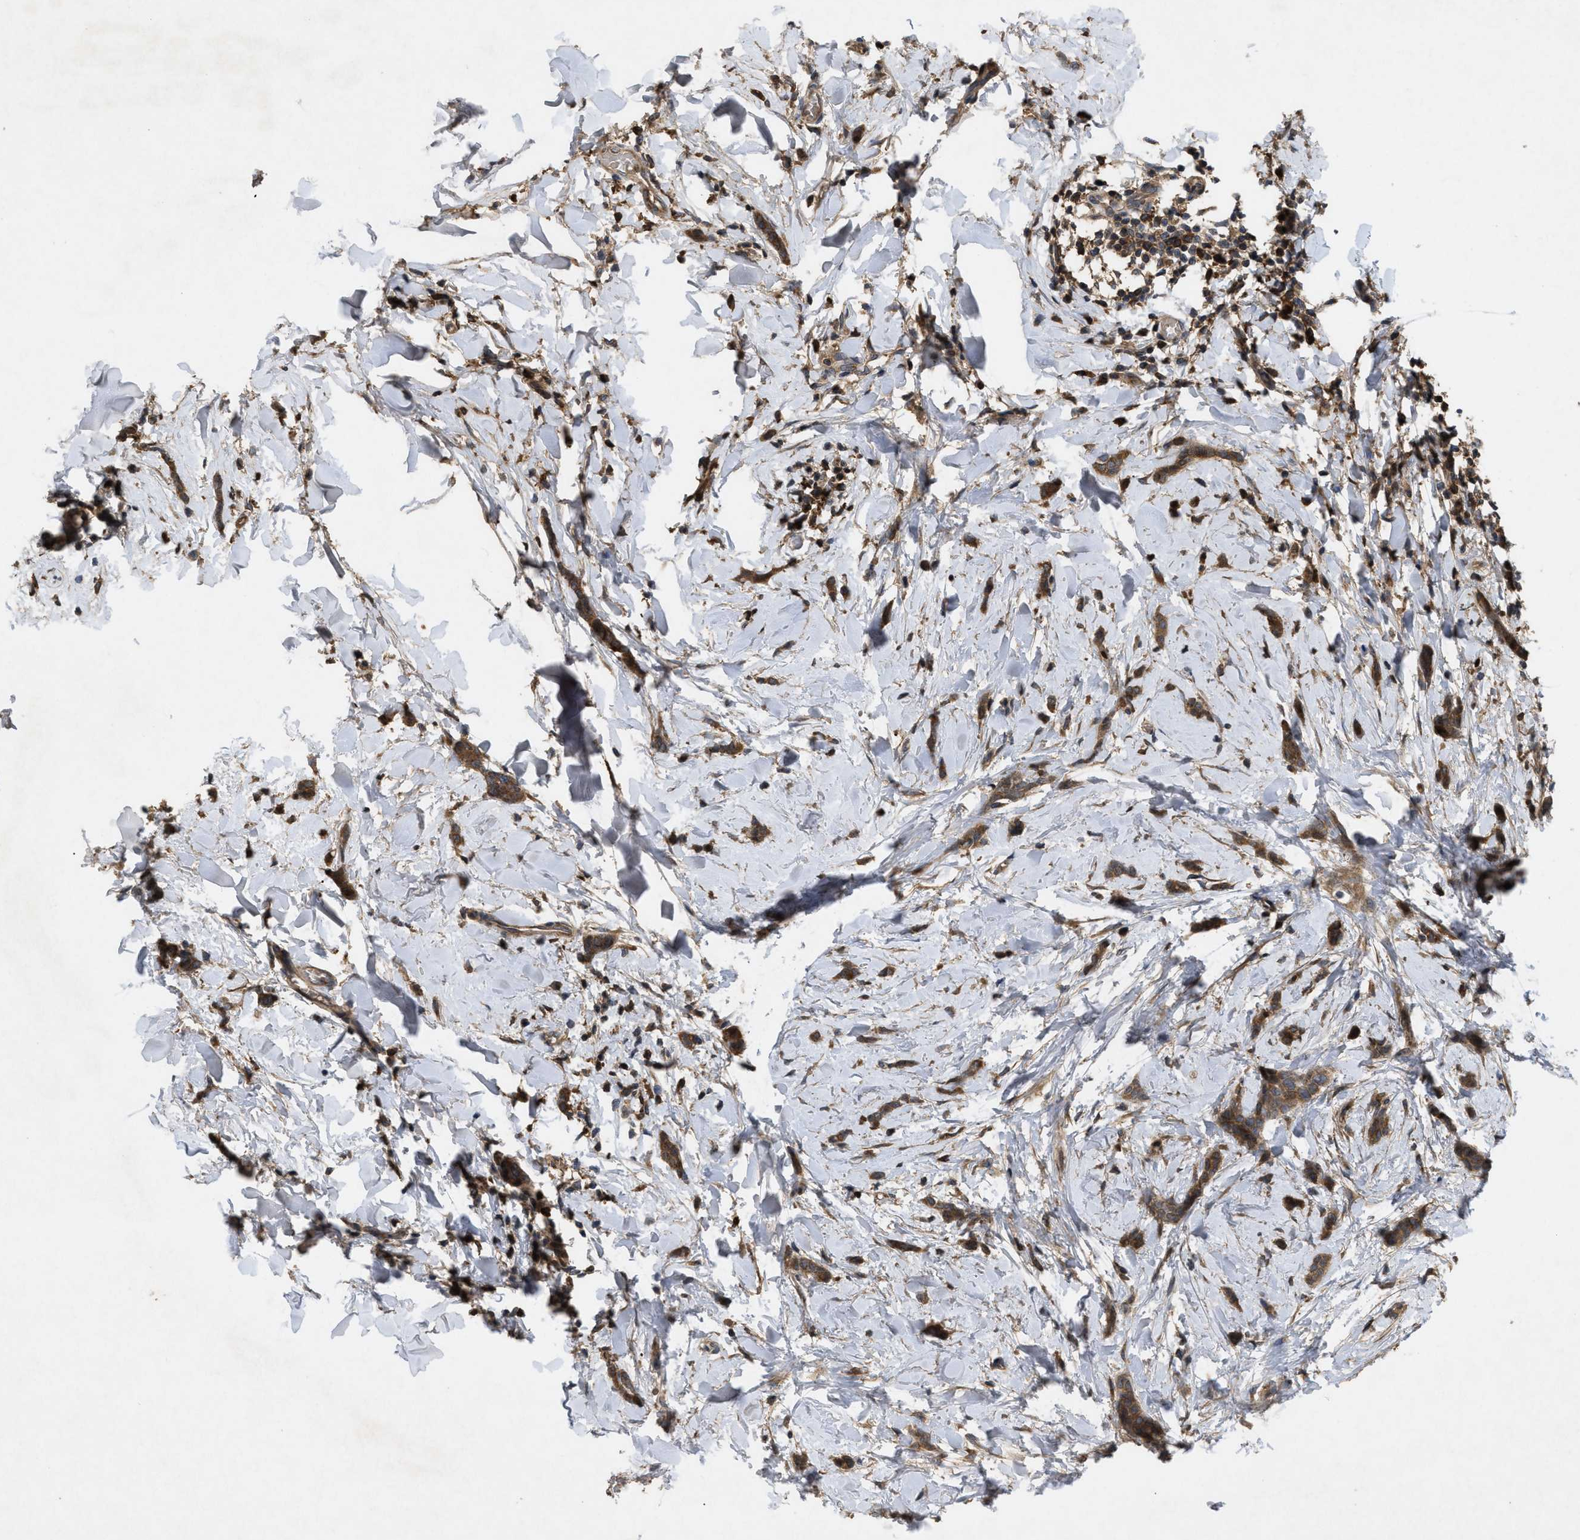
{"staining": {"intensity": "moderate", "quantity": ">75%", "location": "cytoplasmic/membranous"}, "tissue": "breast cancer", "cell_type": "Tumor cells", "image_type": "cancer", "snomed": [{"axis": "morphology", "description": "Lobular carcinoma"}, {"axis": "topography", "description": "Skin"}, {"axis": "topography", "description": "Breast"}], "caption": "Lobular carcinoma (breast) tissue exhibits moderate cytoplasmic/membranous staining in about >75% of tumor cells, visualized by immunohistochemistry. The protein is stained brown, and the nuclei are stained in blue (DAB (3,3'-diaminobenzidine) IHC with brightfield microscopy, high magnification).", "gene": "RAB2A", "patient": {"sex": "female", "age": 46}}